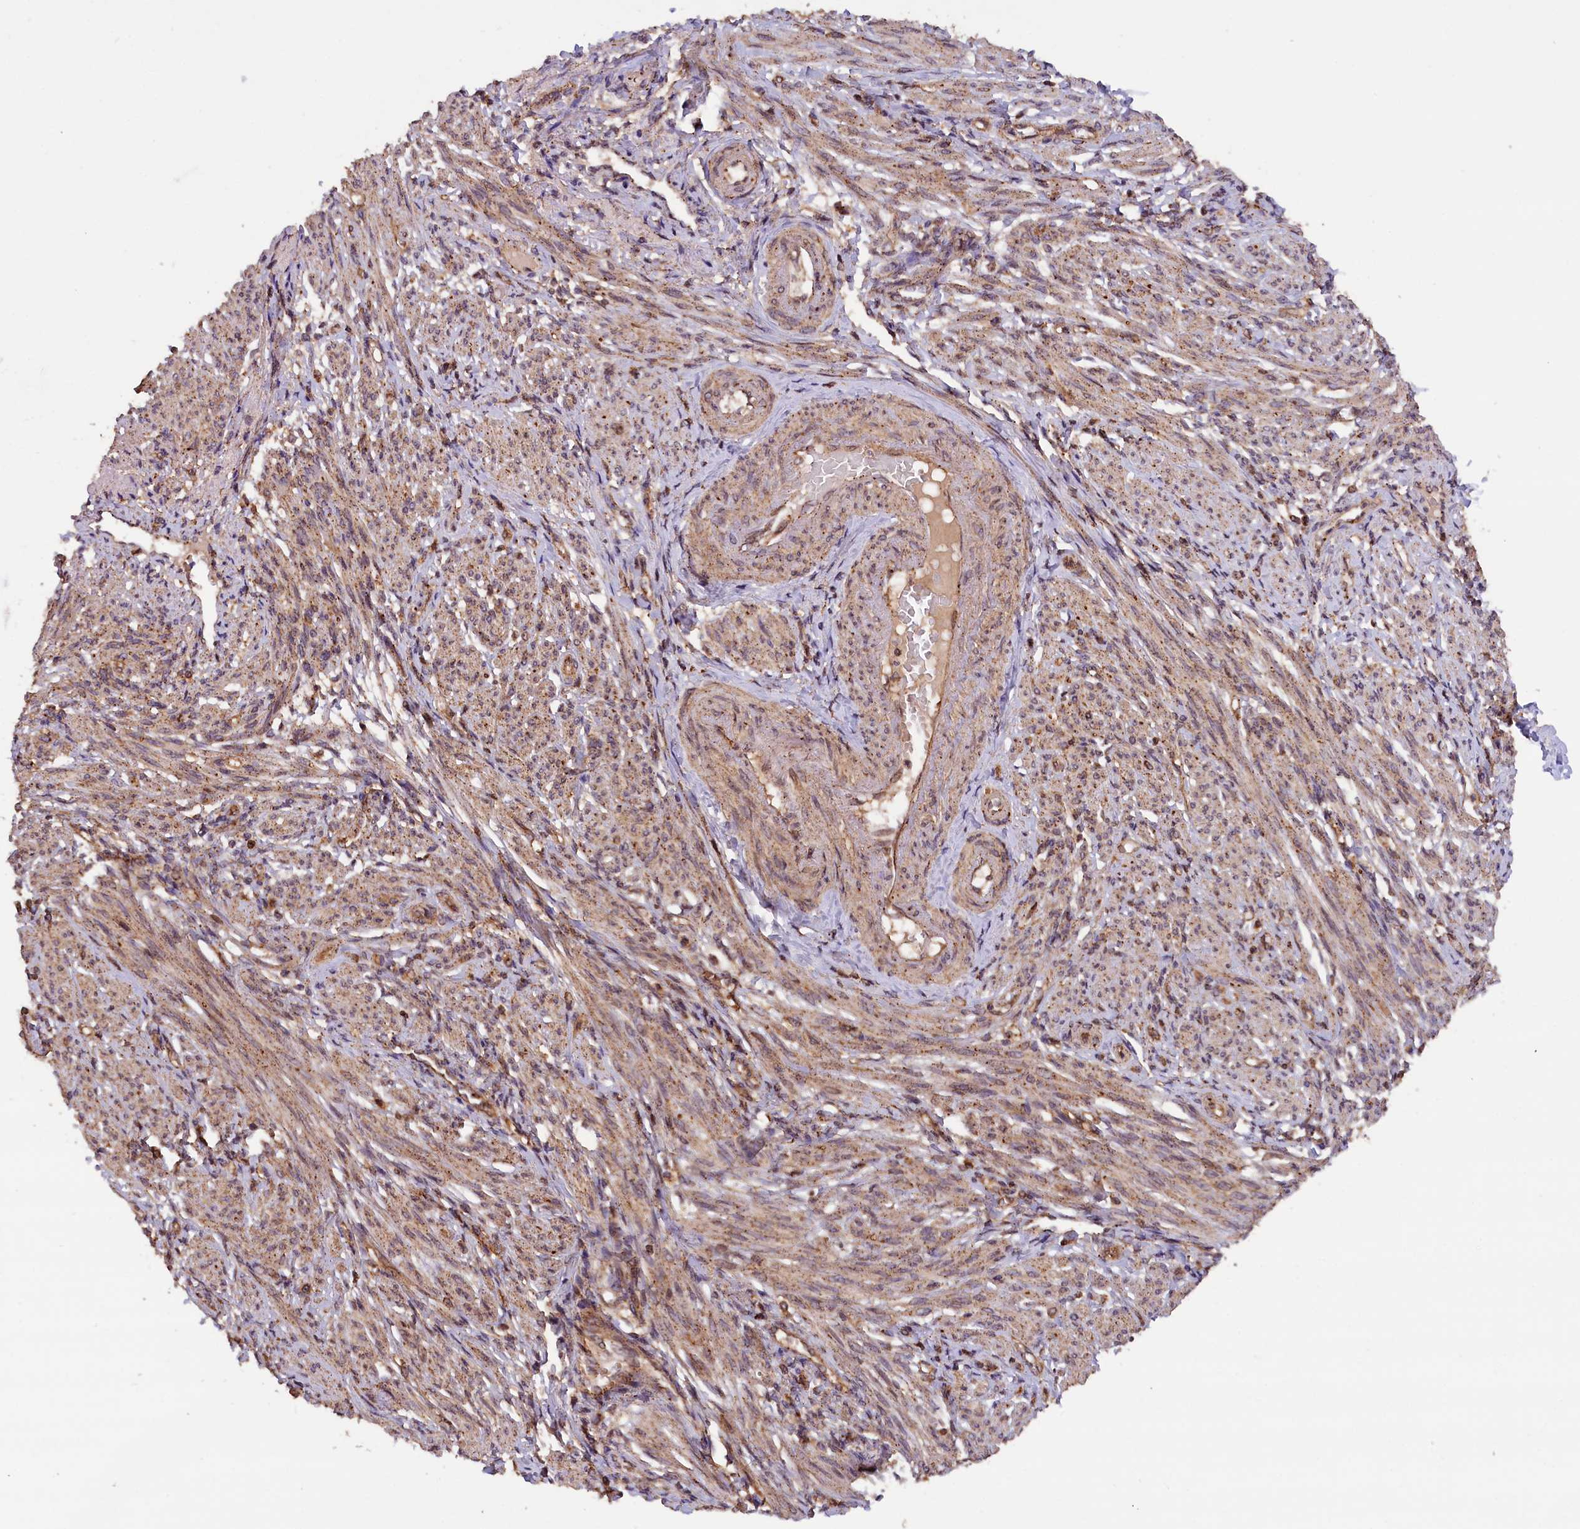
{"staining": {"intensity": "moderate", "quantity": "25%-75%", "location": "cytoplasmic/membranous,nuclear"}, "tissue": "smooth muscle", "cell_type": "Smooth muscle cells", "image_type": "normal", "snomed": [{"axis": "morphology", "description": "Normal tissue, NOS"}, {"axis": "topography", "description": "Smooth muscle"}], "caption": "The photomicrograph shows staining of benign smooth muscle, revealing moderate cytoplasmic/membranous,nuclear protein staining (brown color) within smooth muscle cells. Ihc stains the protein in brown and the nuclei are stained blue.", "gene": "IST1", "patient": {"sex": "female", "age": 39}}